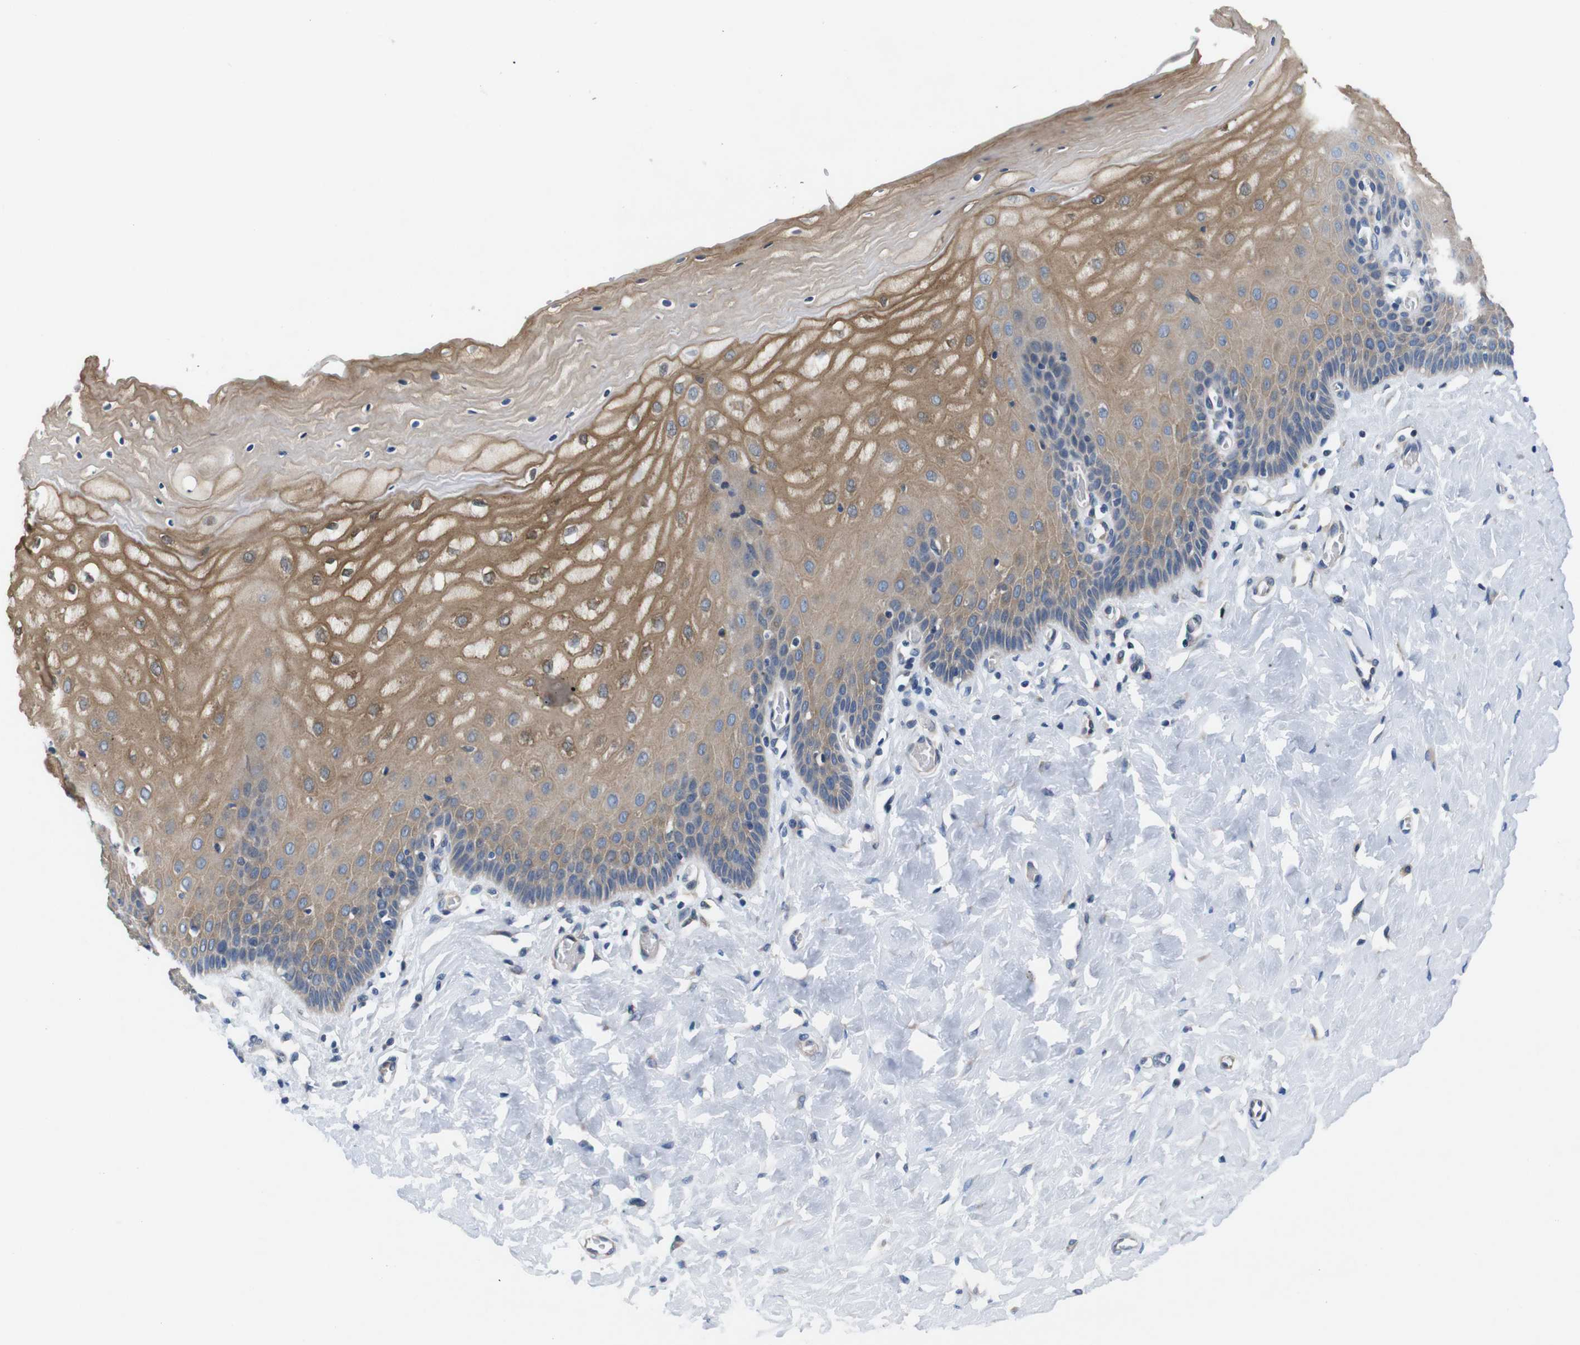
{"staining": {"intensity": "moderate", "quantity": ">75%", "location": "cytoplasmic/membranous"}, "tissue": "cervix", "cell_type": "Squamous epithelial cells", "image_type": "normal", "snomed": [{"axis": "morphology", "description": "Normal tissue, NOS"}, {"axis": "topography", "description": "Cervix"}], "caption": "Immunohistochemical staining of unremarkable cervix demonstrates medium levels of moderate cytoplasmic/membranous positivity in about >75% of squamous epithelial cells.", "gene": "JAK1", "patient": {"sex": "female", "age": 55}}